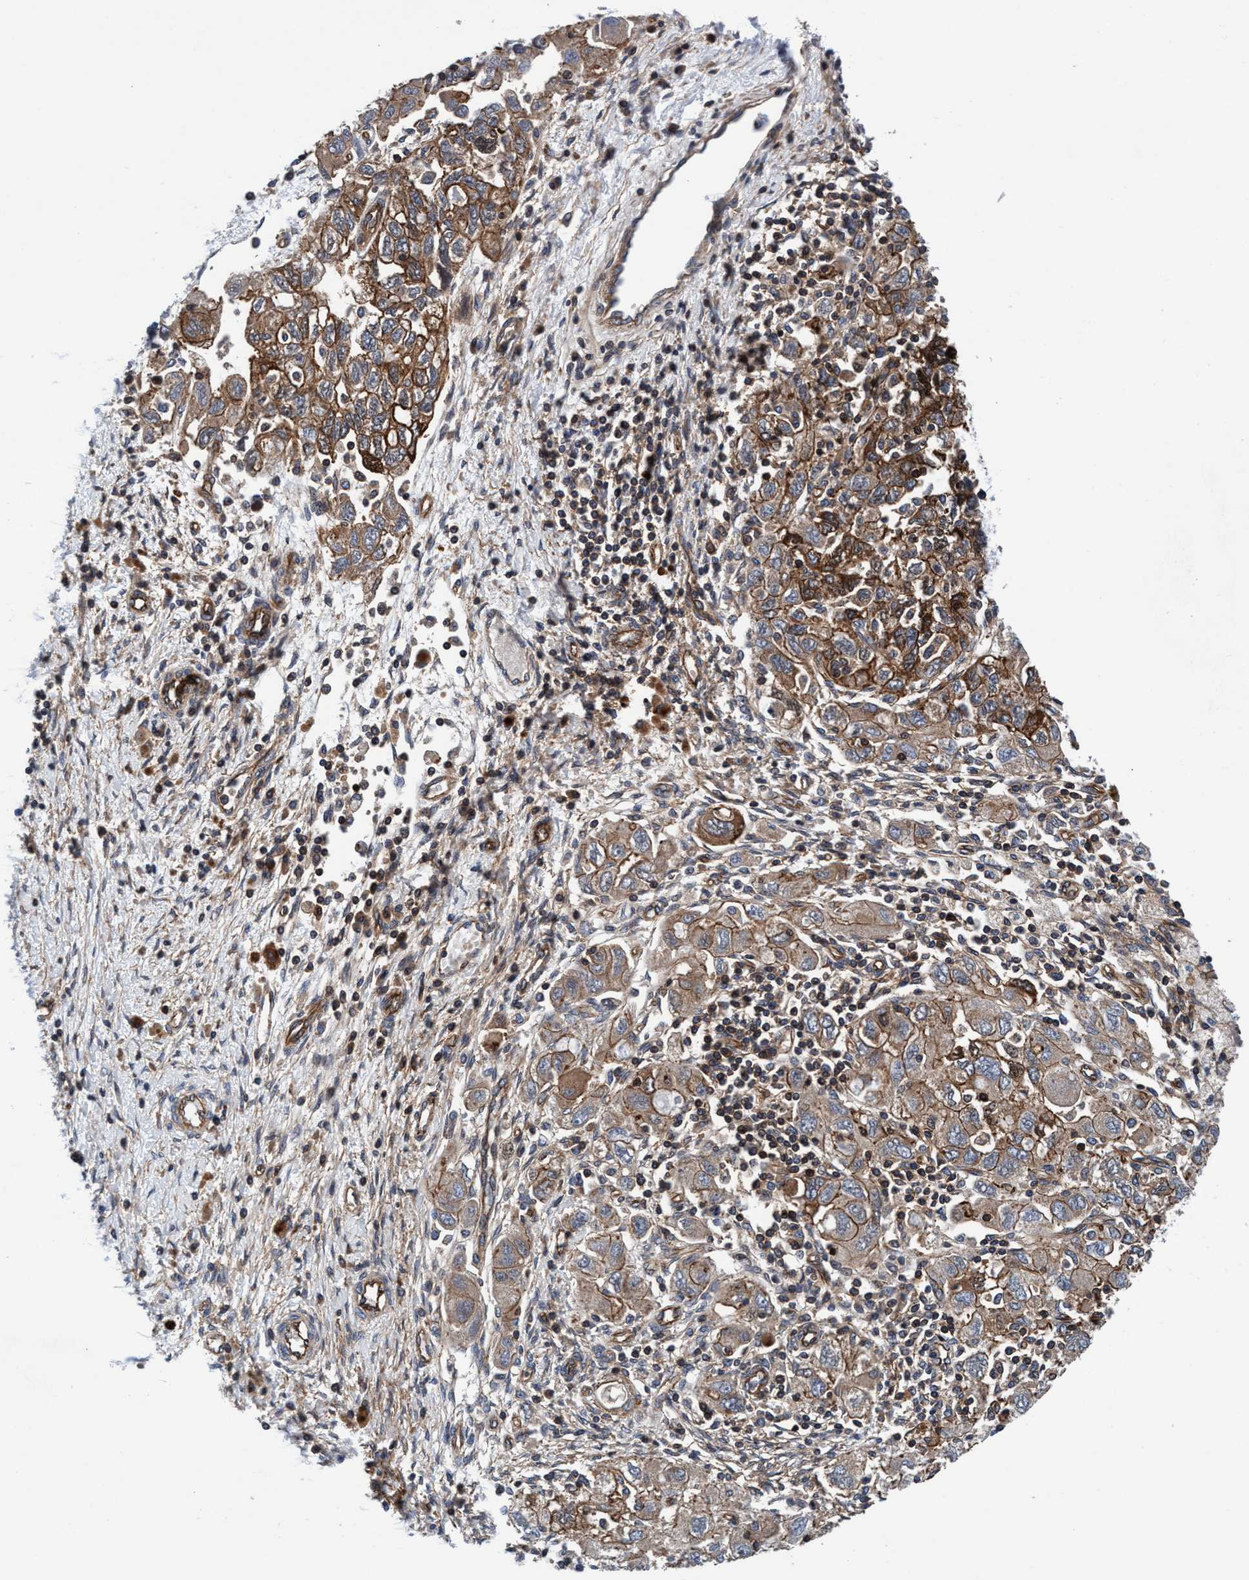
{"staining": {"intensity": "moderate", "quantity": ">75%", "location": "cytoplasmic/membranous"}, "tissue": "ovarian cancer", "cell_type": "Tumor cells", "image_type": "cancer", "snomed": [{"axis": "morphology", "description": "Carcinoma, NOS"}, {"axis": "morphology", "description": "Cystadenocarcinoma, serous, NOS"}, {"axis": "topography", "description": "Ovary"}], "caption": "IHC (DAB (3,3'-diaminobenzidine)) staining of human ovarian cancer demonstrates moderate cytoplasmic/membranous protein staining in approximately >75% of tumor cells.", "gene": "MCM3AP", "patient": {"sex": "female", "age": 69}}